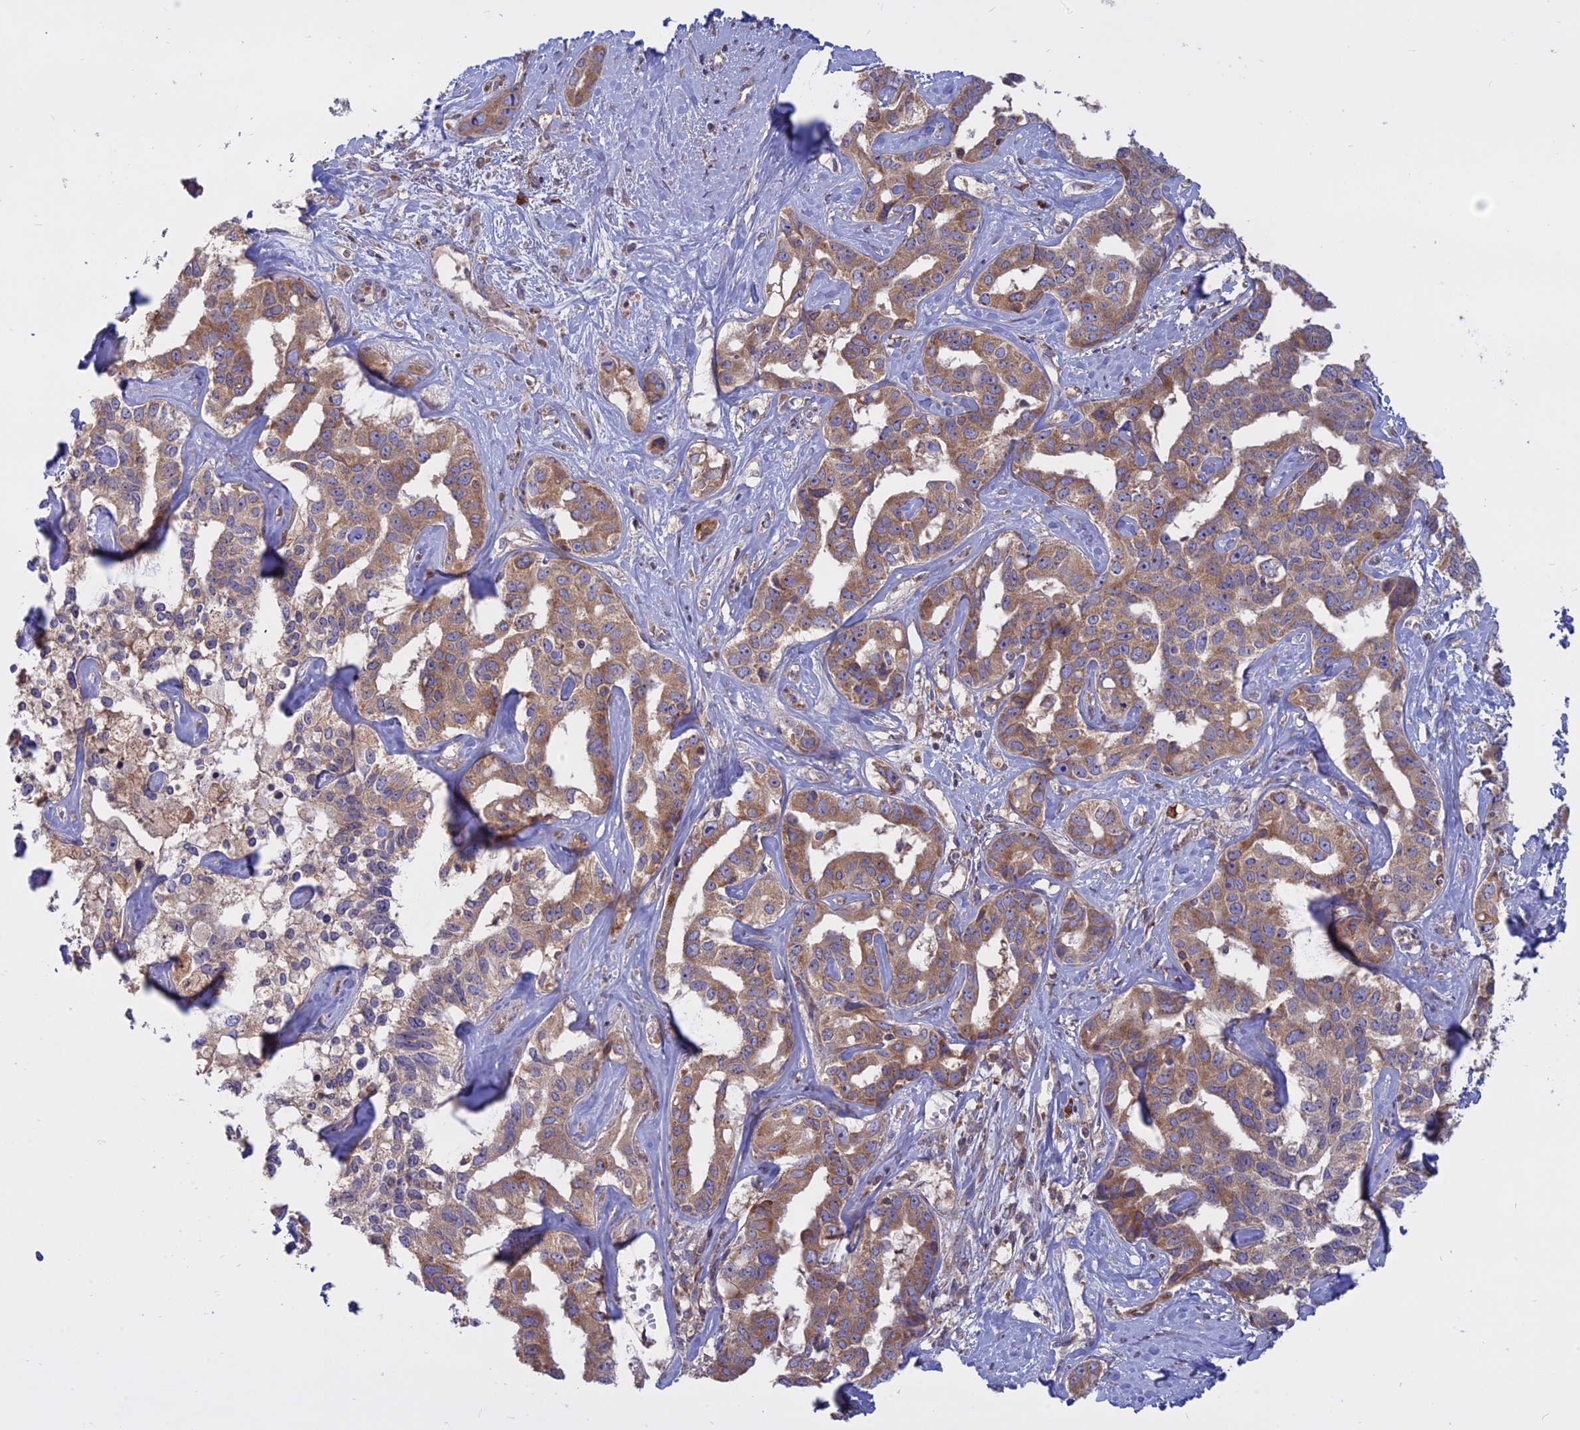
{"staining": {"intensity": "moderate", "quantity": ">75%", "location": "cytoplasmic/membranous"}, "tissue": "liver cancer", "cell_type": "Tumor cells", "image_type": "cancer", "snomed": [{"axis": "morphology", "description": "Cholangiocarcinoma"}, {"axis": "topography", "description": "Liver"}], "caption": "Immunohistochemical staining of liver cancer (cholangiocarcinoma) reveals medium levels of moderate cytoplasmic/membranous protein expression in approximately >75% of tumor cells.", "gene": "TMEM208", "patient": {"sex": "male", "age": 59}}